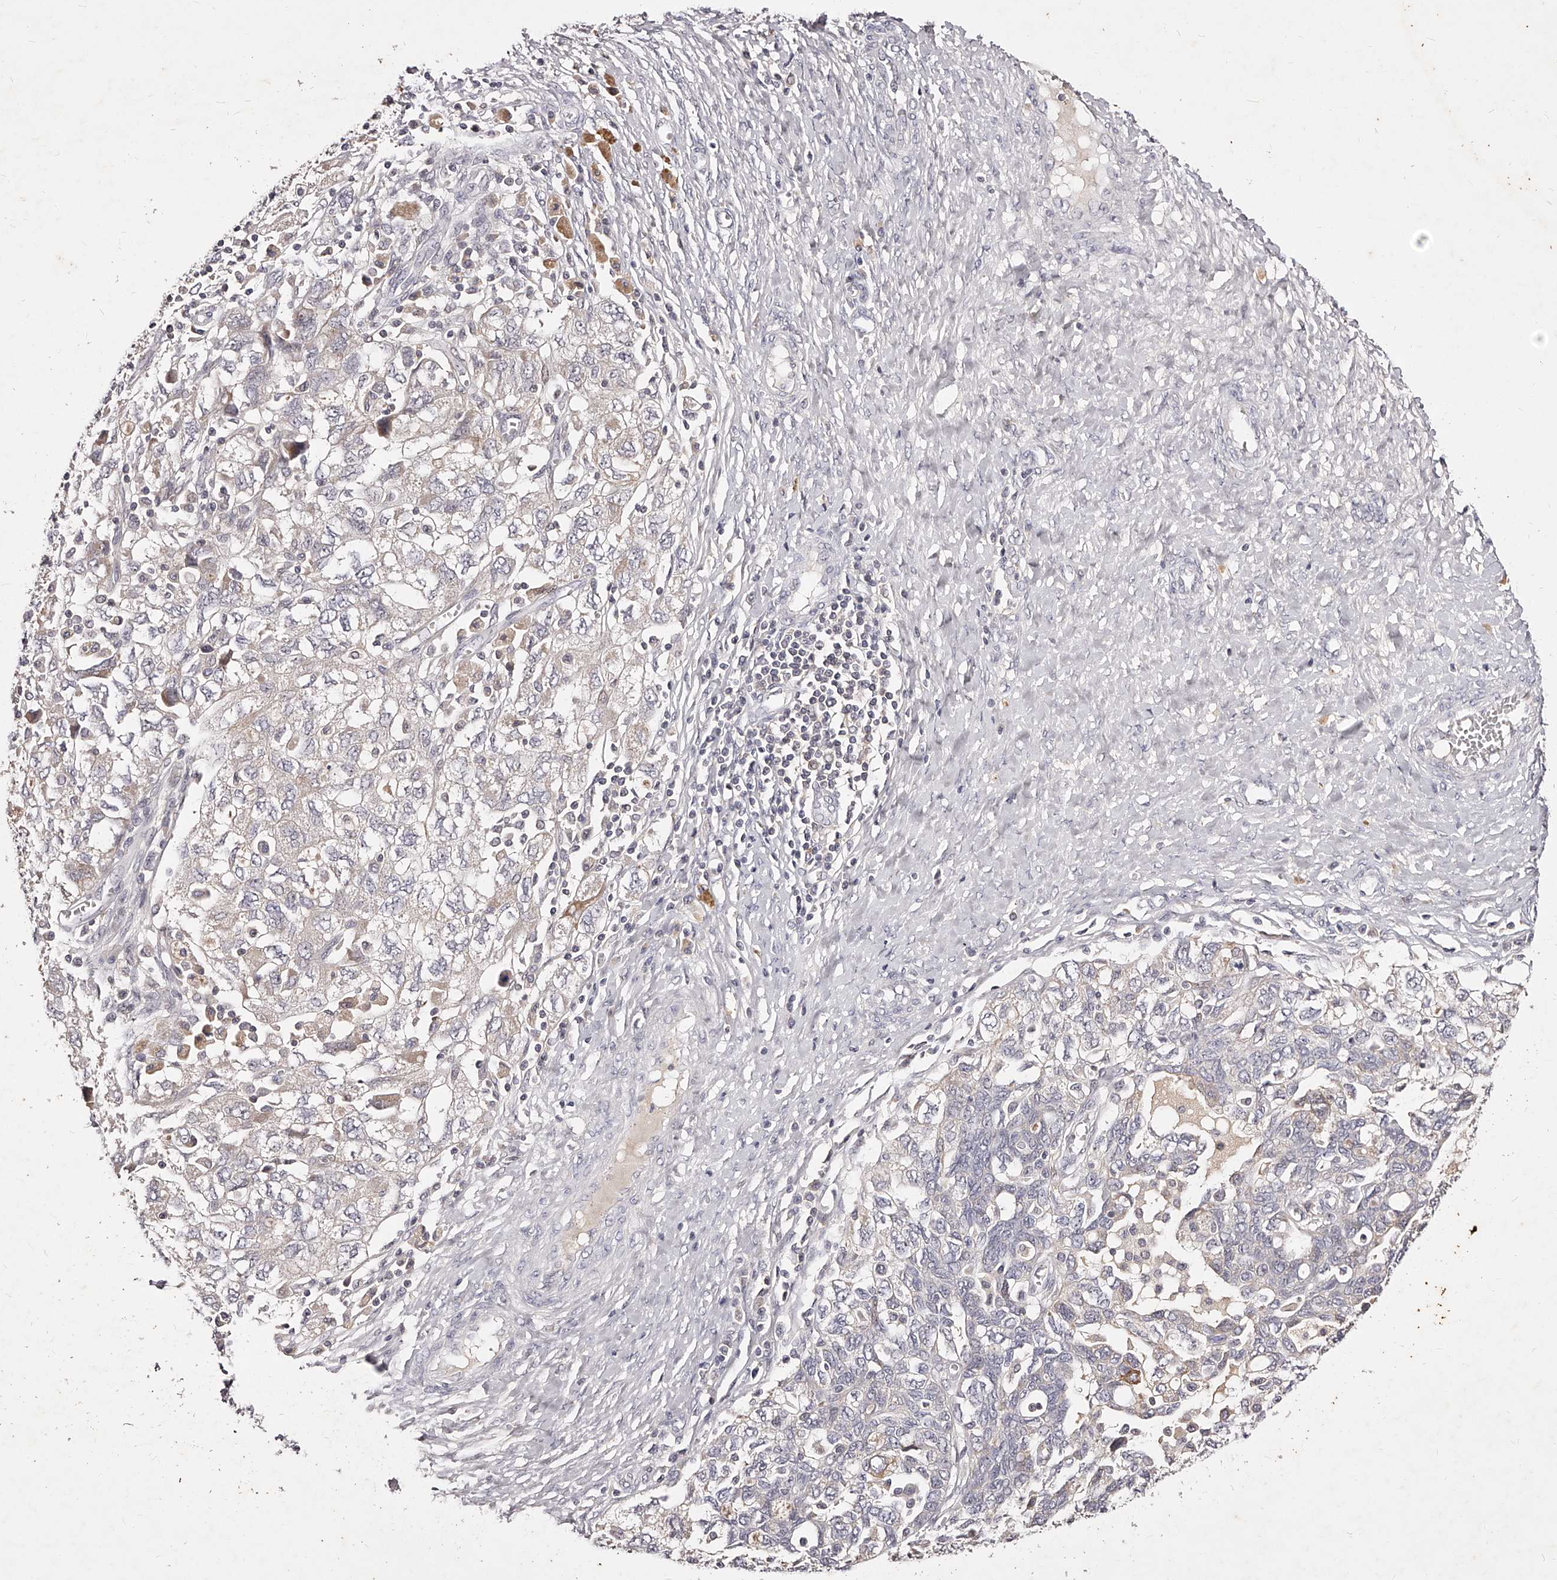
{"staining": {"intensity": "negative", "quantity": "none", "location": "none"}, "tissue": "ovarian cancer", "cell_type": "Tumor cells", "image_type": "cancer", "snomed": [{"axis": "morphology", "description": "Carcinoma, NOS"}, {"axis": "morphology", "description": "Cystadenocarcinoma, serous, NOS"}, {"axis": "topography", "description": "Ovary"}], "caption": "The image exhibits no staining of tumor cells in ovarian cancer (serous cystadenocarcinoma). (Immunohistochemistry, brightfield microscopy, high magnification).", "gene": "PHACTR1", "patient": {"sex": "female", "age": 69}}